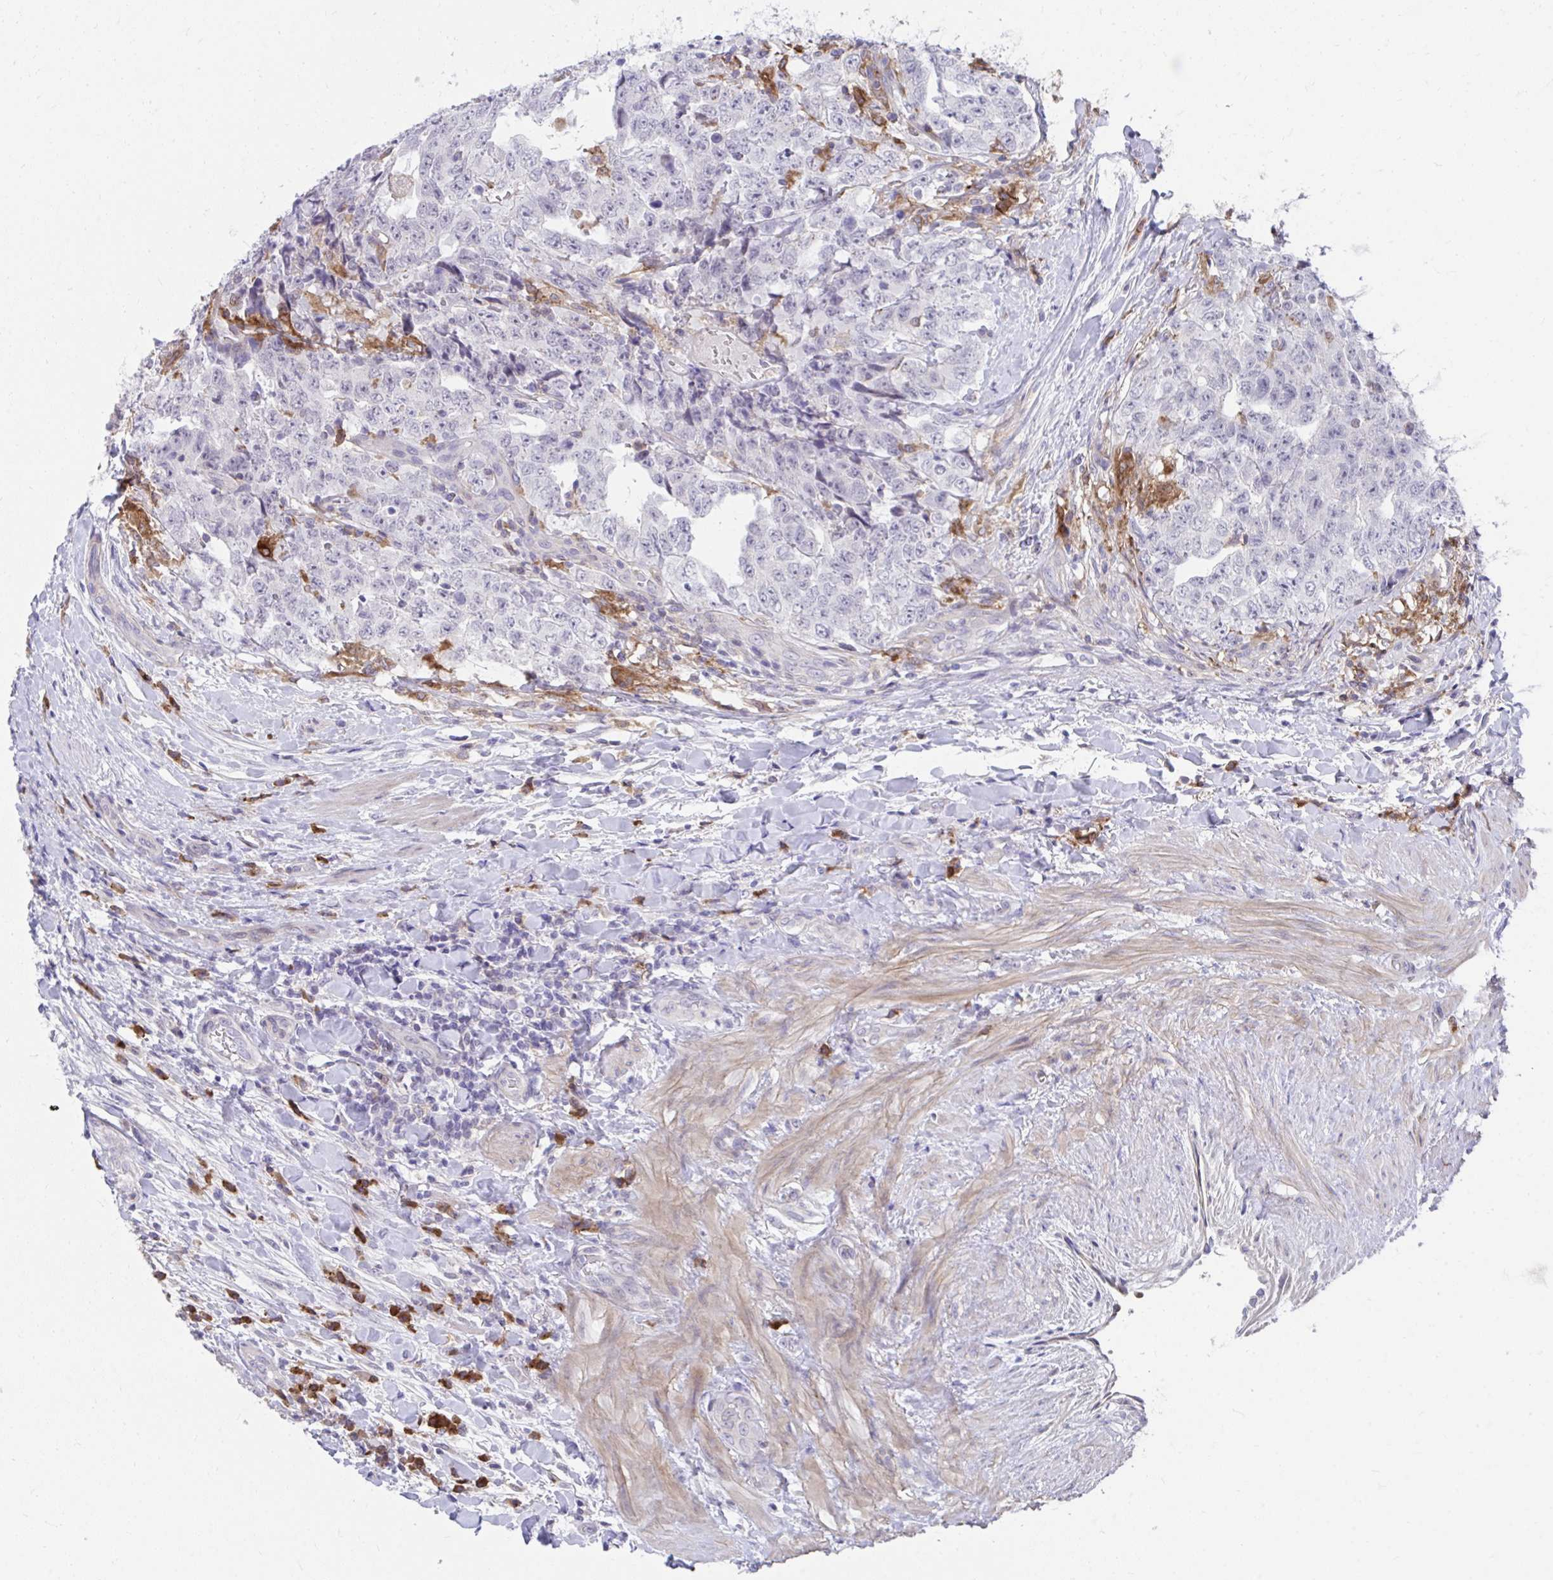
{"staining": {"intensity": "negative", "quantity": "none", "location": "none"}, "tissue": "testis cancer", "cell_type": "Tumor cells", "image_type": "cancer", "snomed": [{"axis": "morphology", "description": "Carcinoma, Embryonal, NOS"}, {"axis": "topography", "description": "Testis"}], "caption": "The histopathology image reveals no staining of tumor cells in testis embryonal carcinoma.", "gene": "SLAMF7", "patient": {"sex": "male", "age": 24}}